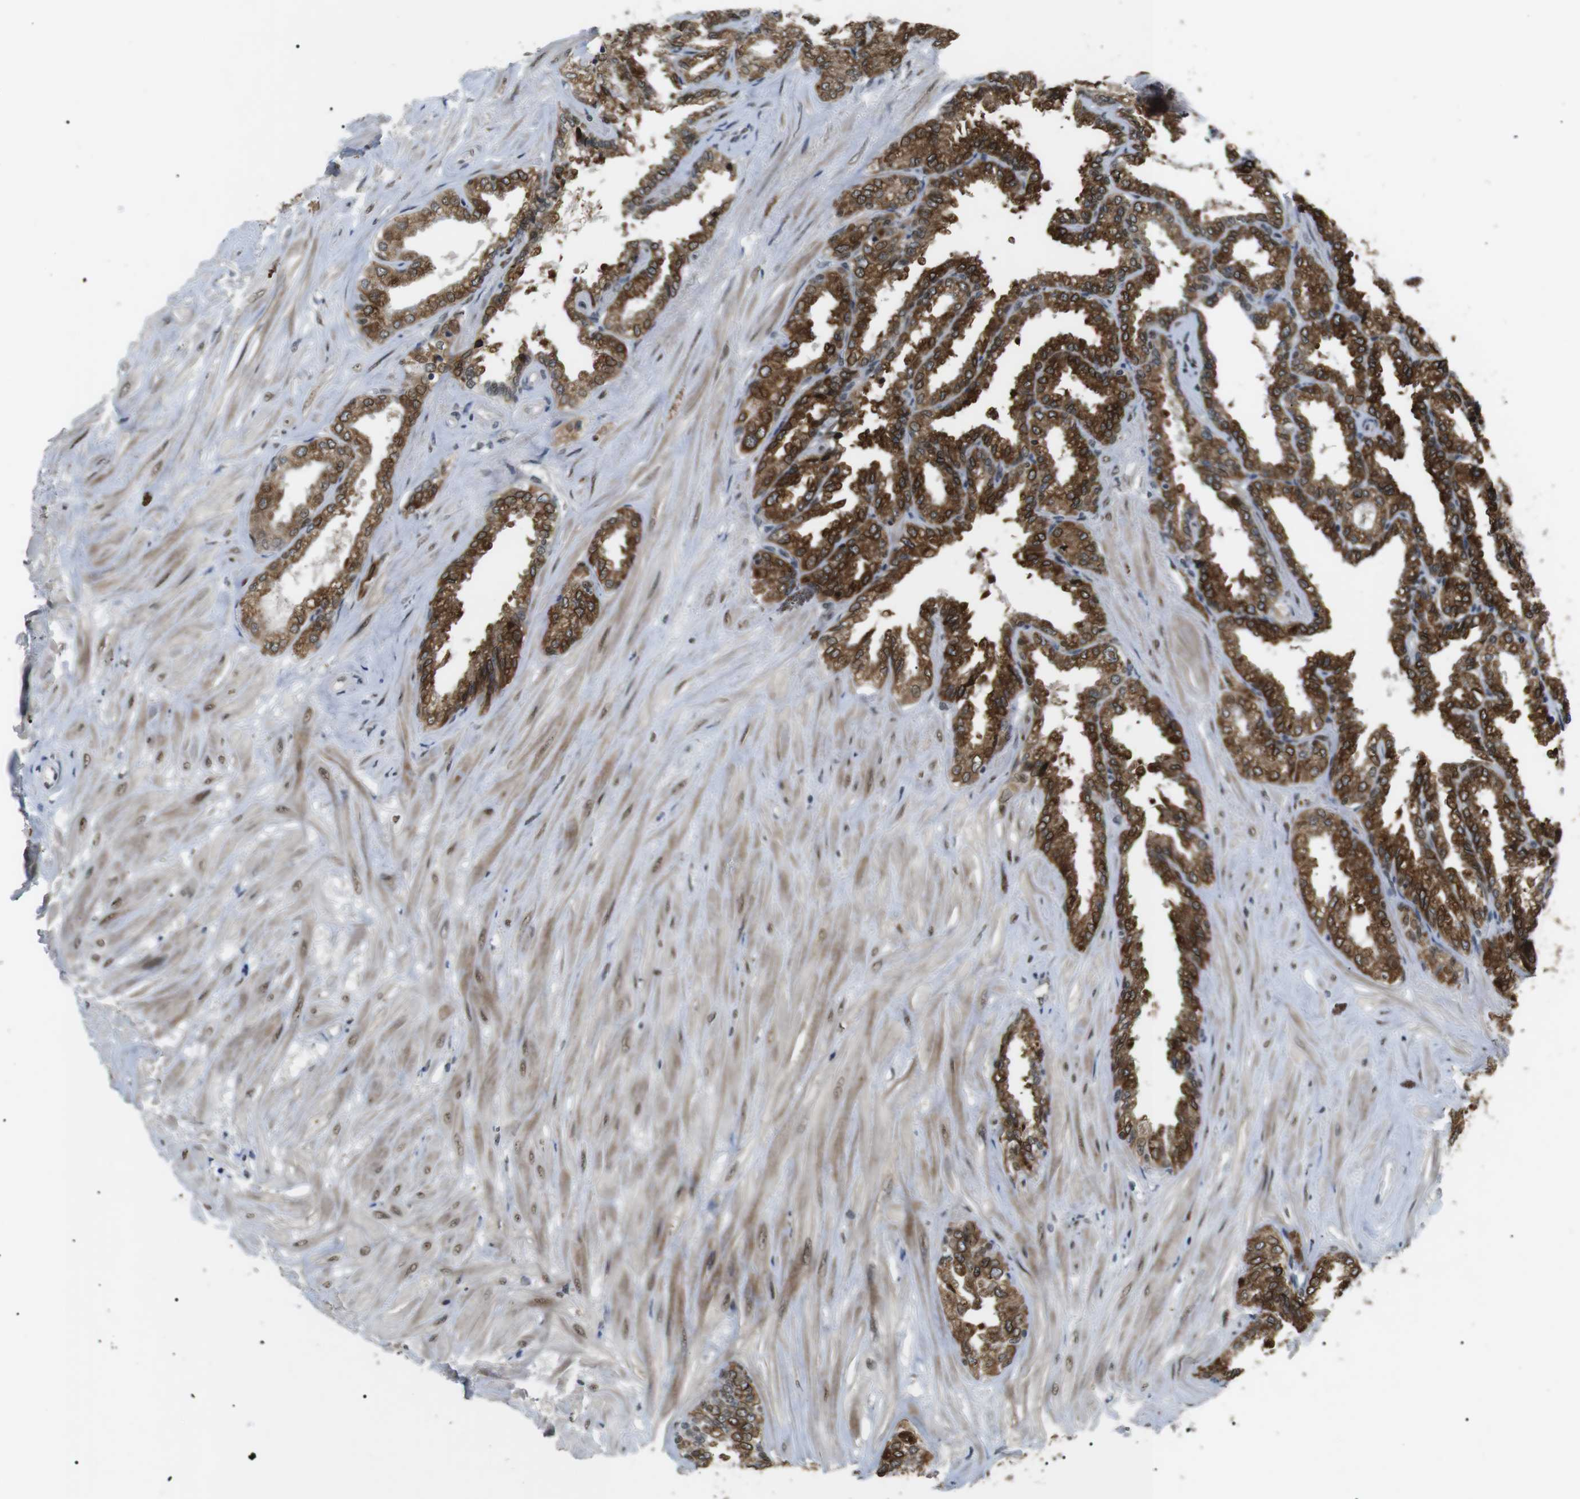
{"staining": {"intensity": "strong", "quantity": ">75%", "location": "cytoplasmic/membranous,nuclear"}, "tissue": "seminal vesicle", "cell_type": "Glandular cells", "image_type": "normal", "snomed": [{"axis": "morphology", "description": "Normal tissue, NOS"}, {"axis": "topography", "description": "Seminal veicle"}], "caption": "Immunohistochemical staining of unremarkable human seminal vesicle demonstrates strong cytoplasmic/membranous,nuclear protein expression in about >75% of glandular cells.", "gene": "ORAI3", "patient": {"sex": "male", "age": 46}}